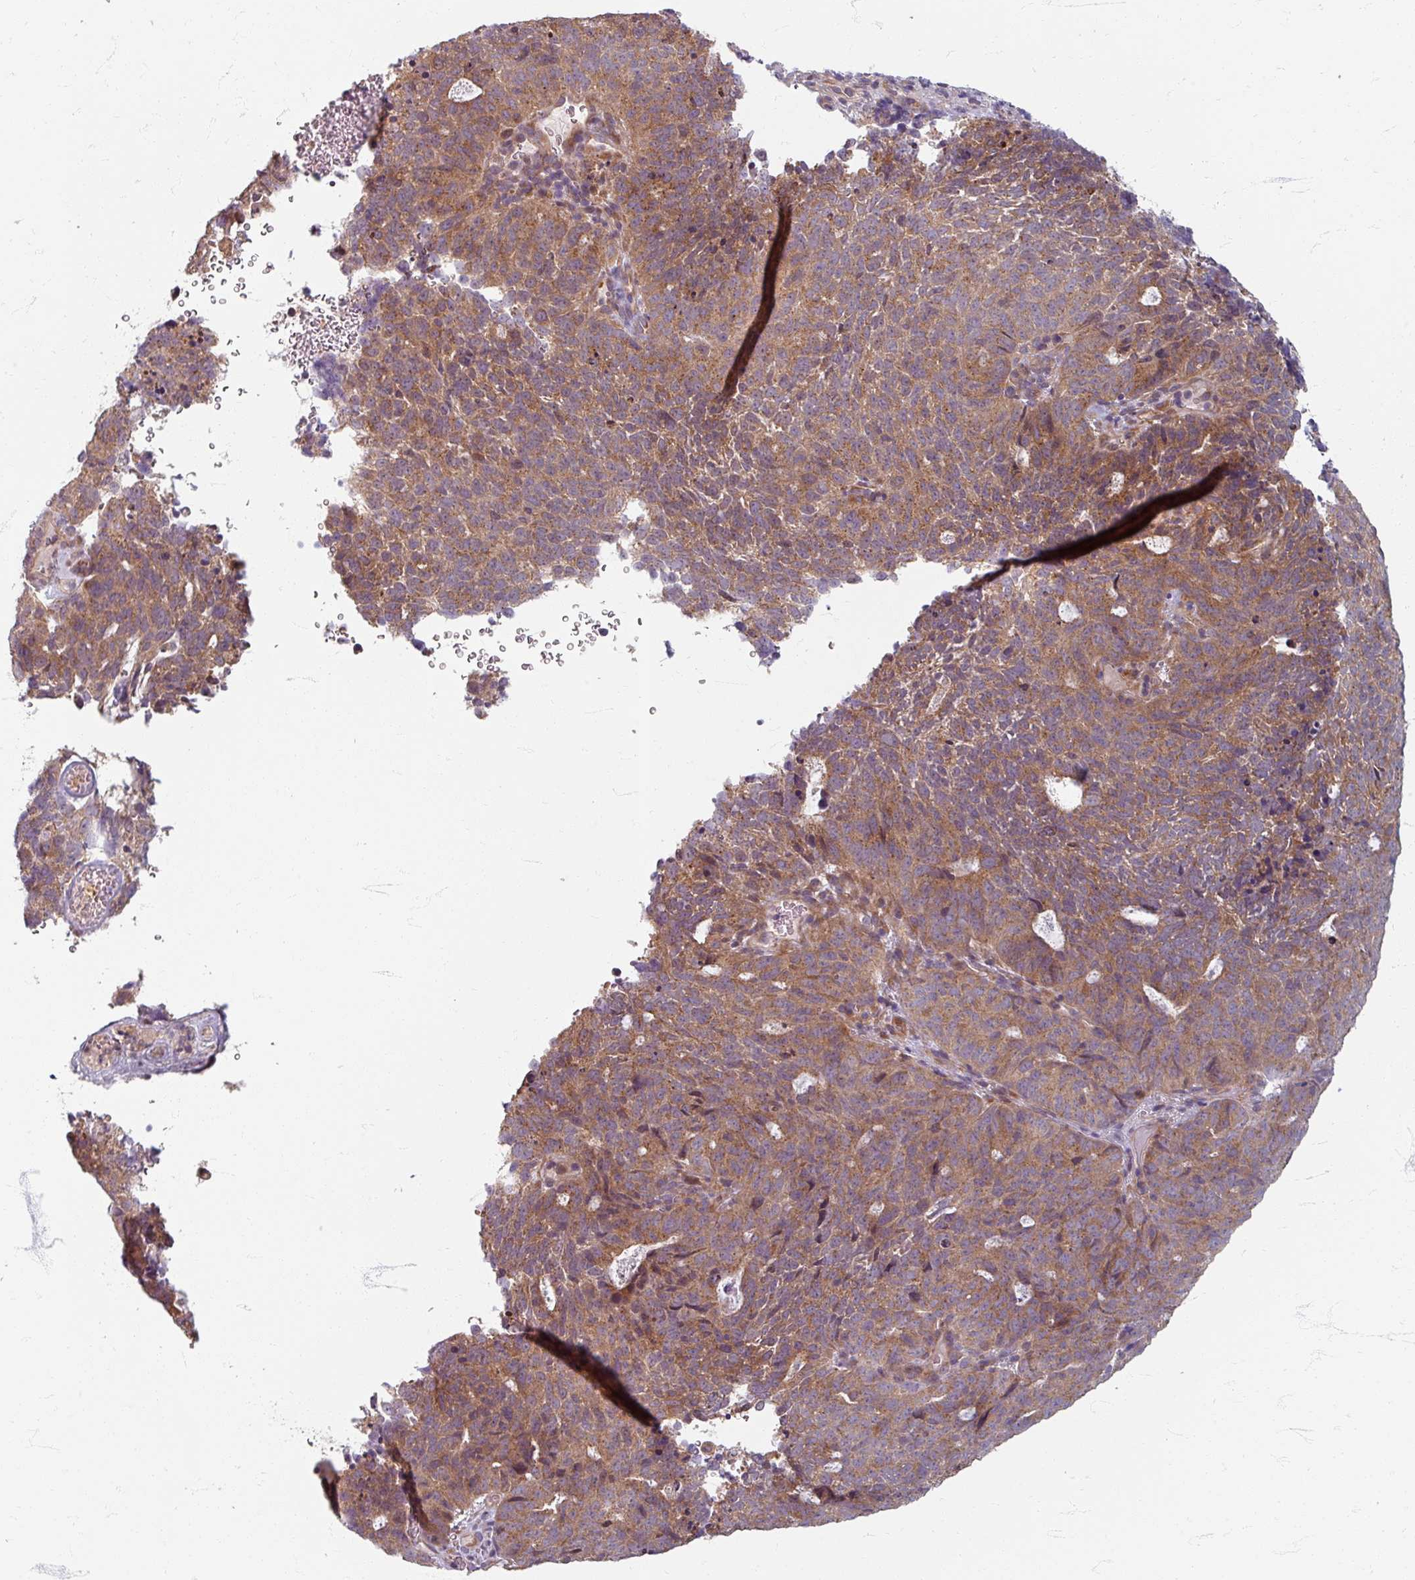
{"staining": {"intensity": "moderate", "quantity": ">75%", "location": "cytoplasmic/membranous"}, "tissue": "cervical cancer", "cell_type": "Tumor cells", "image_type": "cancer", "snomed": [{"axis": "morphology", "description": "Adenocarcinoma, NOS"}, {"axis": "topography", "description": "Cervix"}], "caption": "A high-resolution micrograph shows immunohistochemistry staining of adenocarcinoma (cervical), which exhibits moderate cytoplasmic/membranous staining in approximately >75% of tumor cells. The staining was performed using DAB, with brown indicating positive protein expression. Nuclei are stained blue with hematoxylin.", "gene": "STAM", "patient": {"sex": "female", "age": 38}}